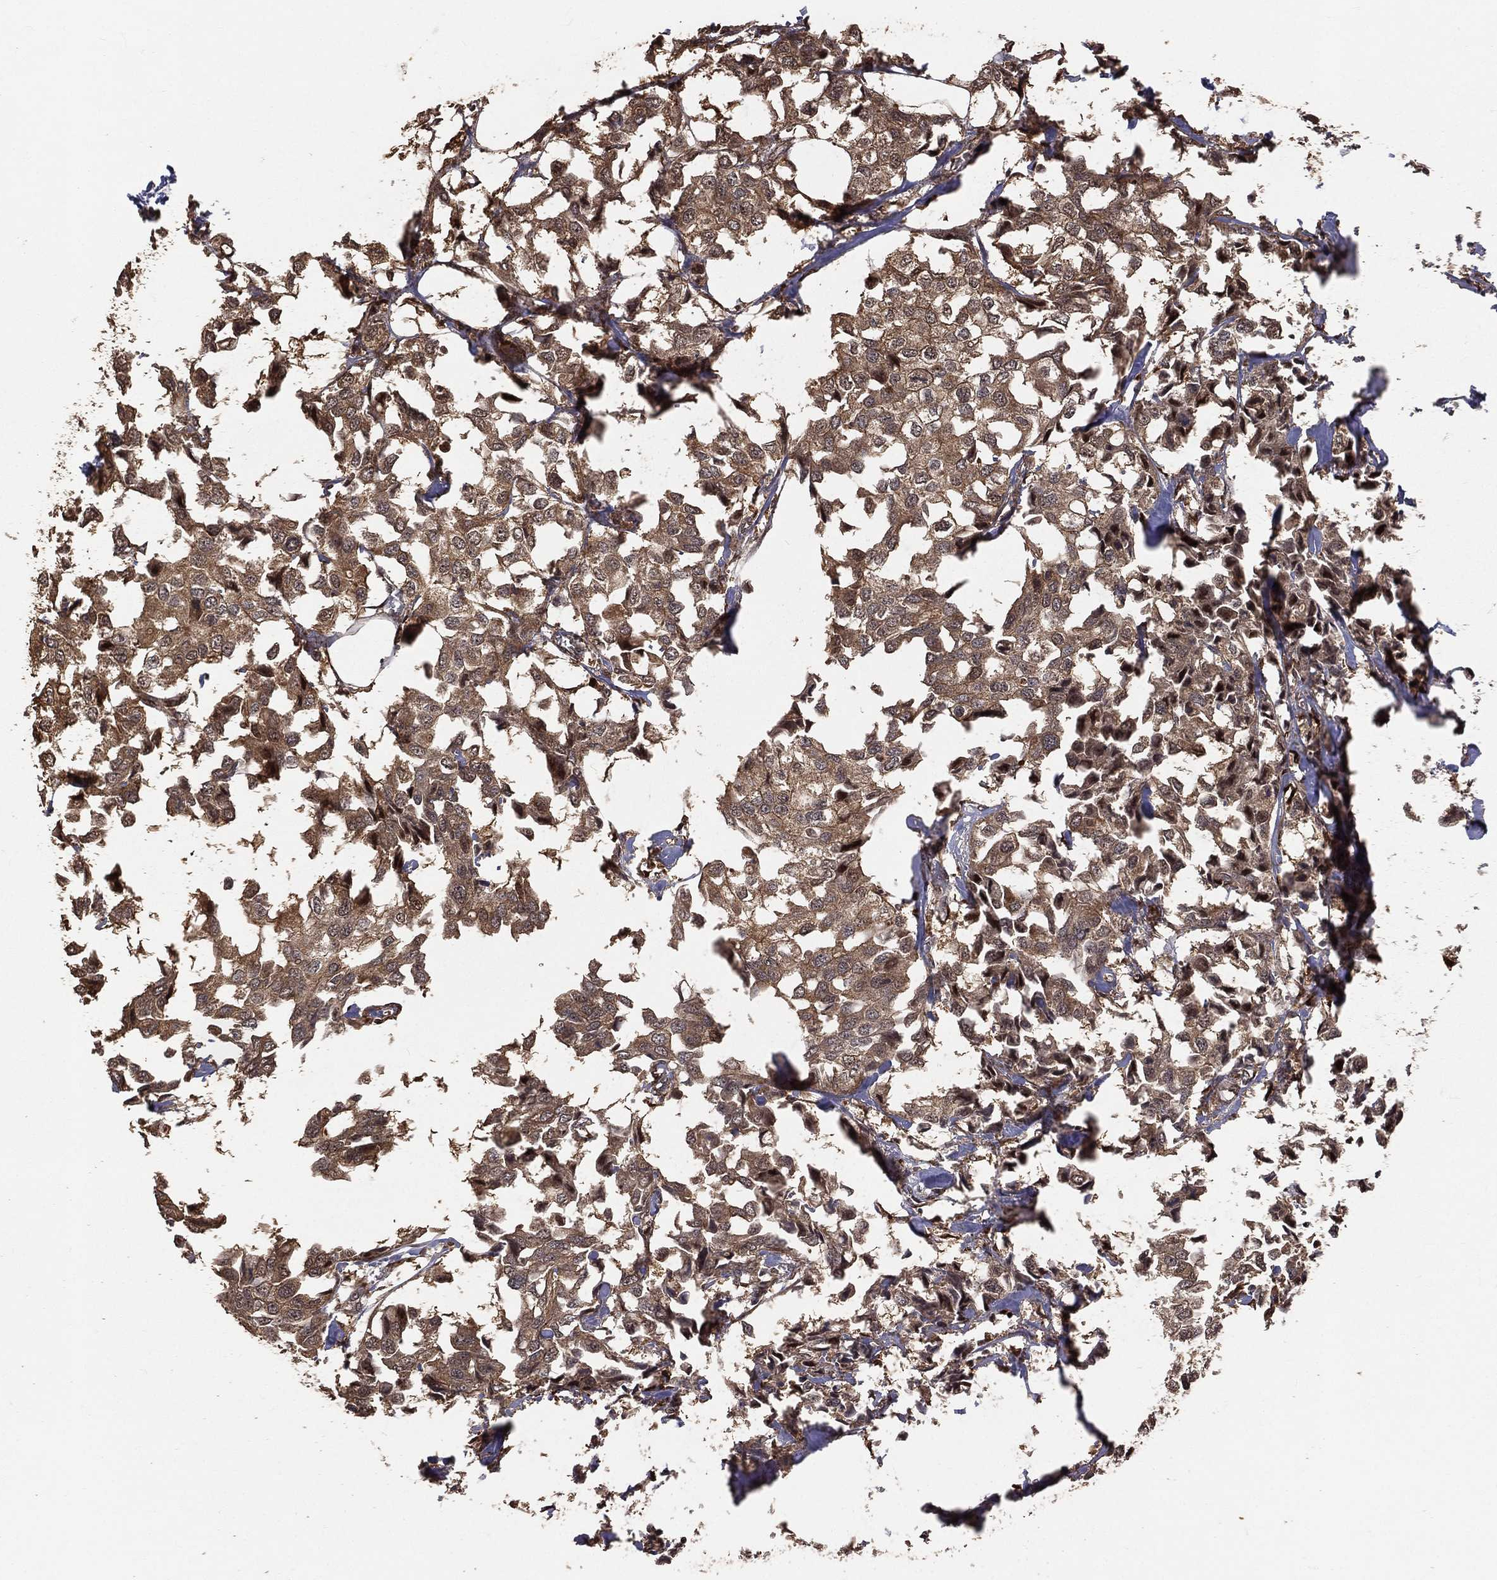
{"staining": {"intensity": "weak", "quantity": ">75%", "location": "cytoplasmic/membranous"}, "tissue": "breast cancer", "cell_type": "Tumor cells", "image_type": "cancer", "snomed": [{"axis": "morphology", "description": "Duct carcinoma"}, {"axis": "topography", "description": "Breast"}], "caption": "IHC photomicrograph of breast cancer (infiltrating ductal carcinoma) stained for a protein (brown), which reveals low levels of weak cytoplasmic/membranous staining in approximately >75% of tumor cells.", "gene": "MAPK1", "patient": {"sex": "female", "age": 80}}